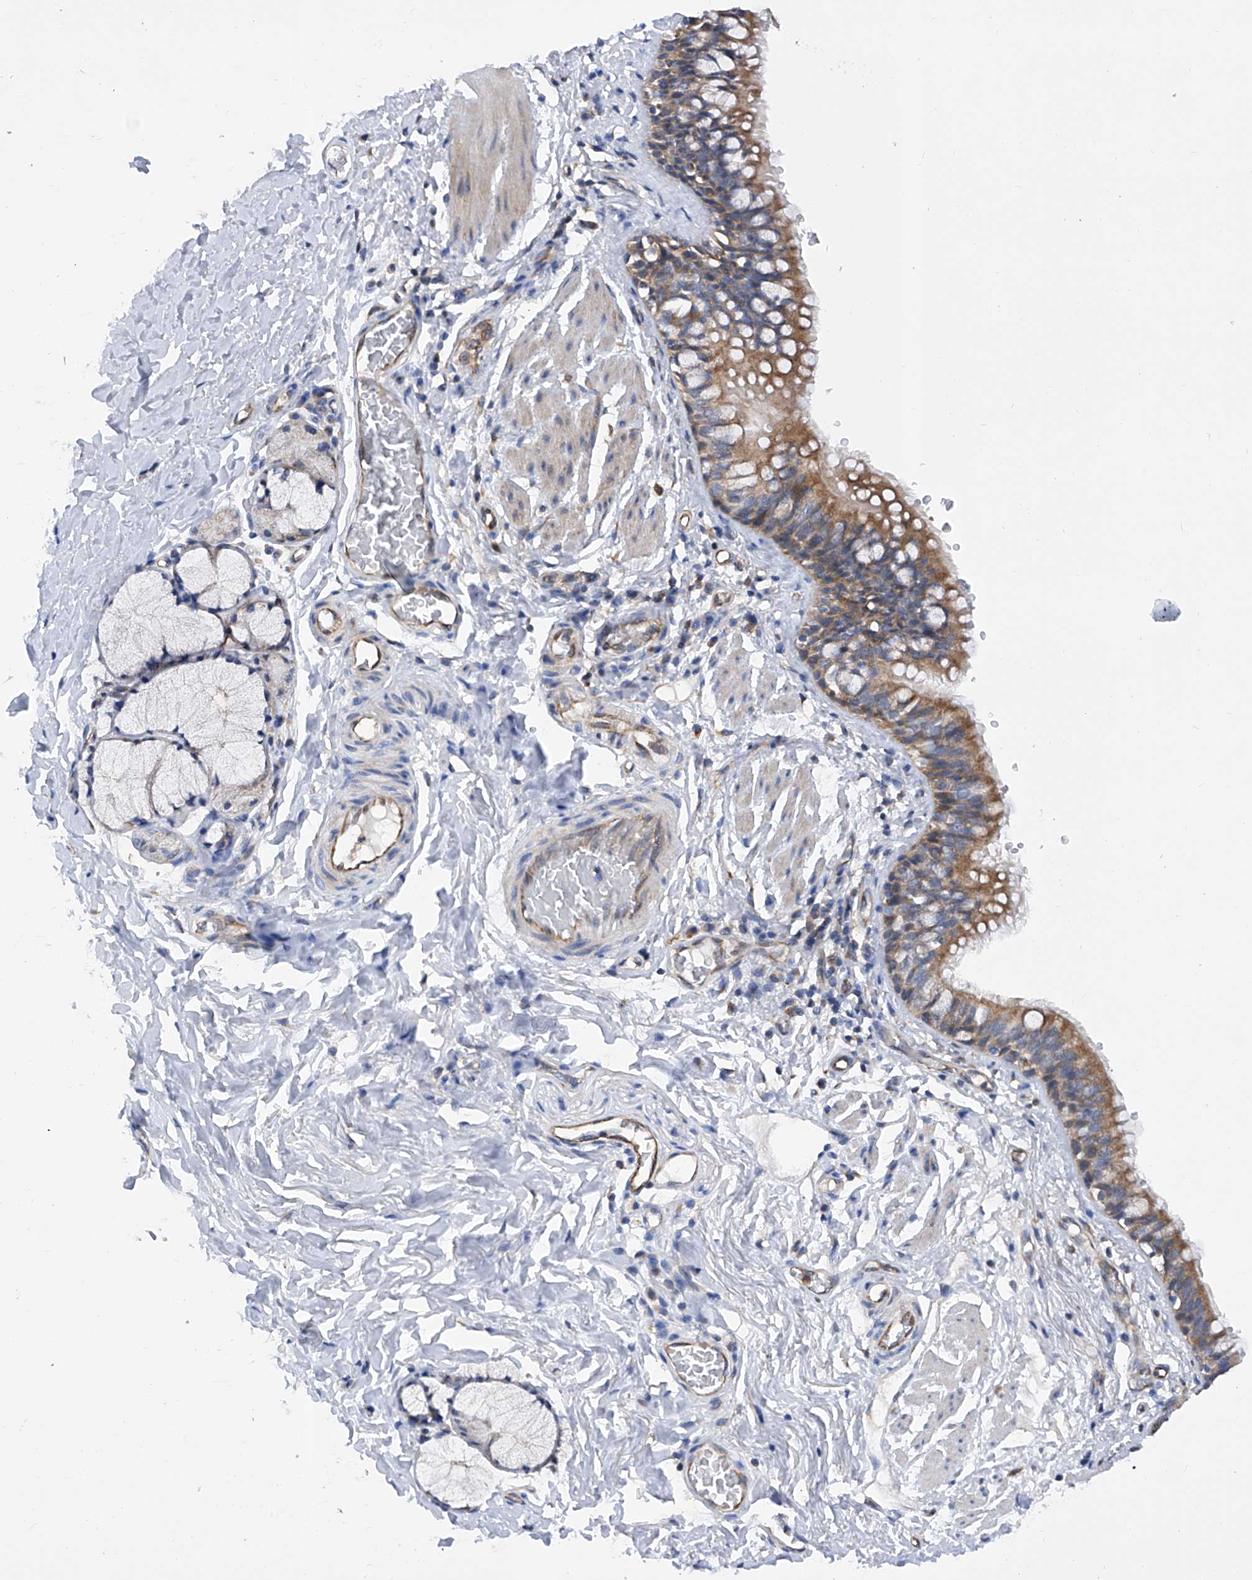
{"staining": {"intensity": "moderate", "quantity": ">75%", "location": "cytoplasmic/membranous"}, "tissue": "bronchus", "cell_type": "Respiratory epithelial cells", "image_type": "normal", "snomed": [{"axis": "morphology", "description": "Normal tissue, NOS"}, {"axis": "topography", "description": "Cartilage tissue"}, {"axis": "topography", "description": "Bronchus"}], "caption": "About >75% of respiratory epithelial cells in normal bronchus exhibit moderate cytoplasmic/membranous protein expression as visualized by brown immunohistochemical staining.", "gene": "SPATA20", "patient": {"sex": "female", "age": 36}}